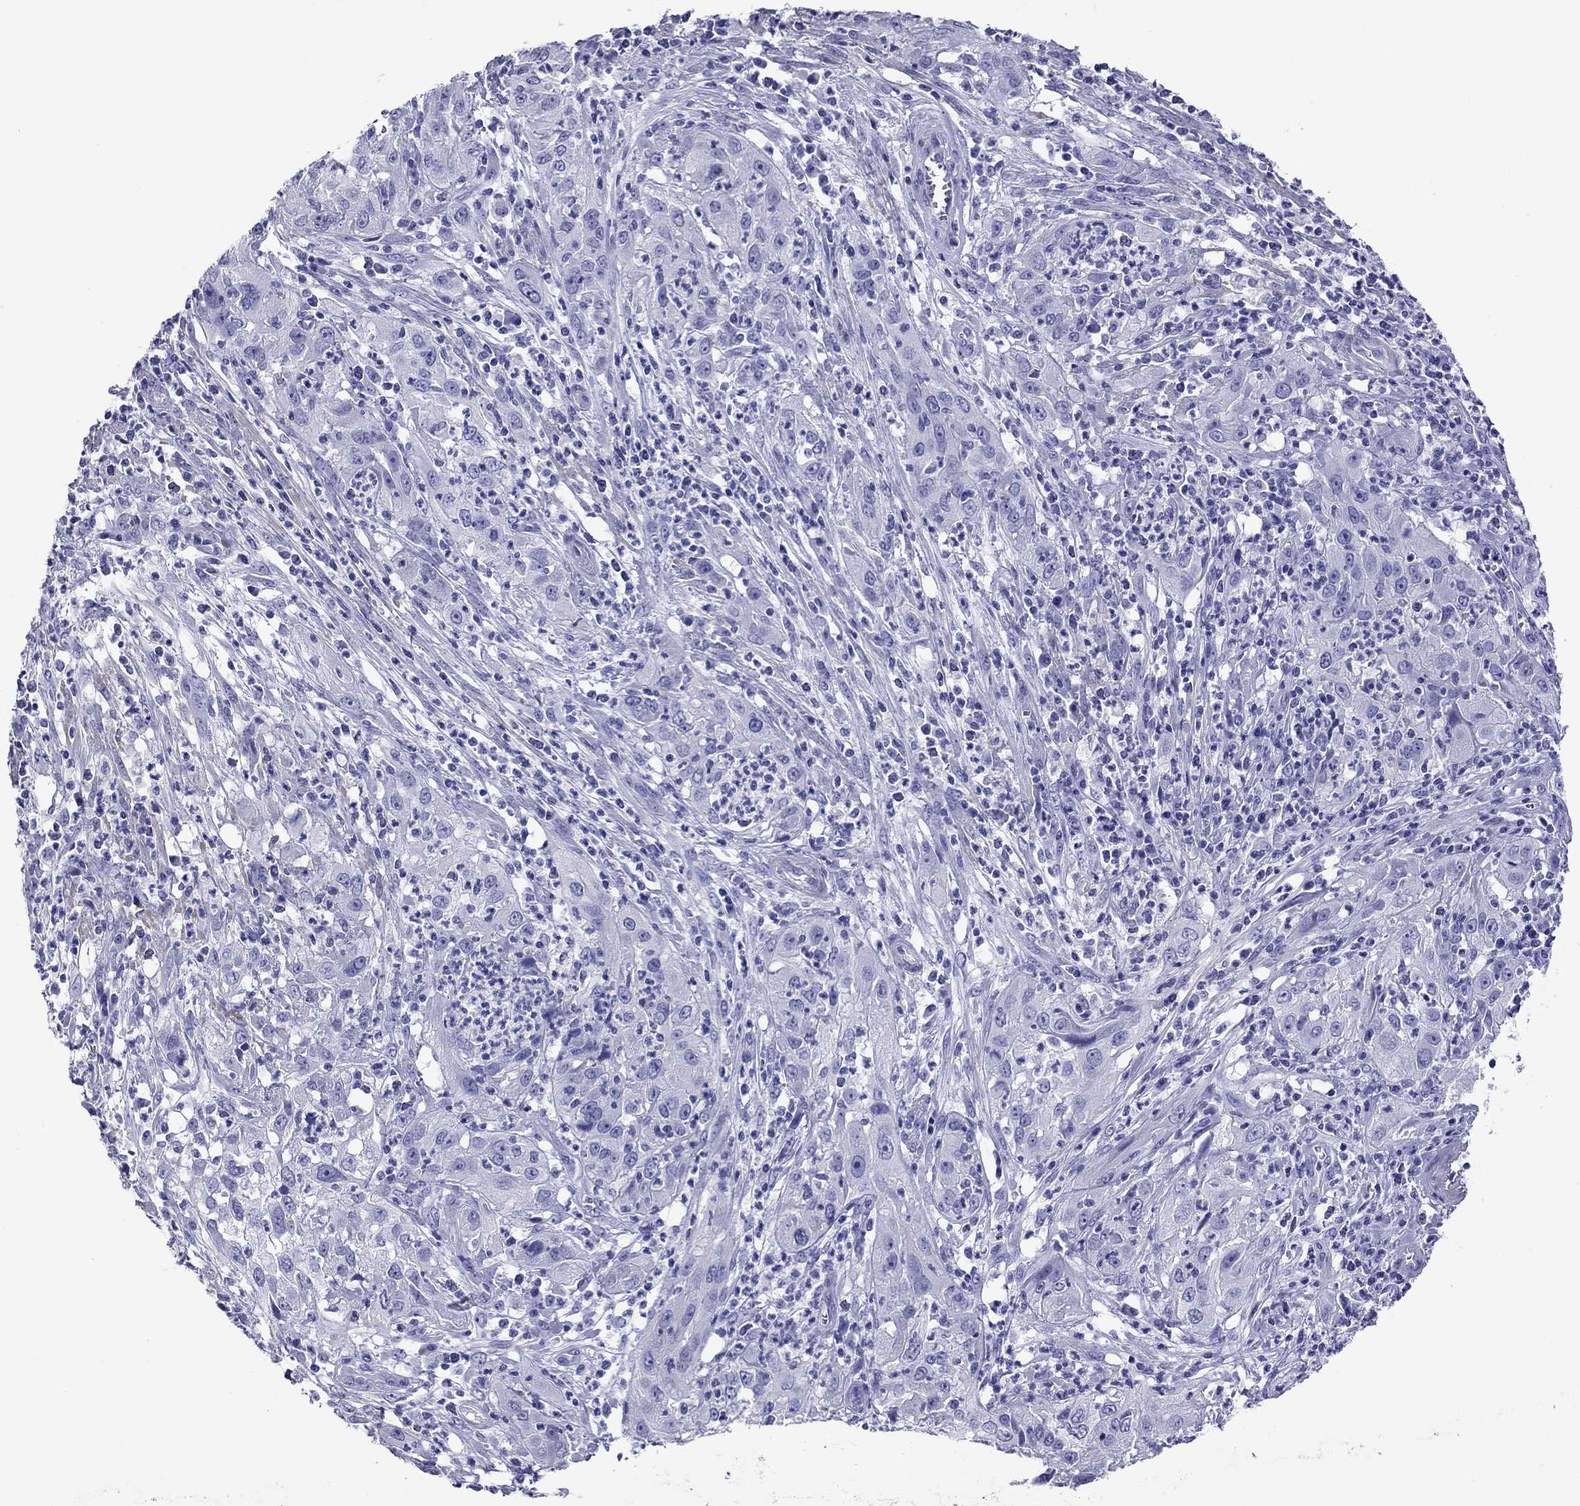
{"staining": {"intensity": "negative", "quantity": "none", "location": "none"}, "tissue": "cervical cancer", "cell_type": "Tumor cells", "image_type": "cancer", "snomed": [{"axis": "morphology", "description": "Squamous cell carcinoma, NOS"}, {"axis": "topography", "description": "Cervix"}], "caption": "The micrograph reveals no staining of tumor cells in cervical cancer.", "gene": "KIAA2012", "patient": {"sex": "female", "age": 32}}